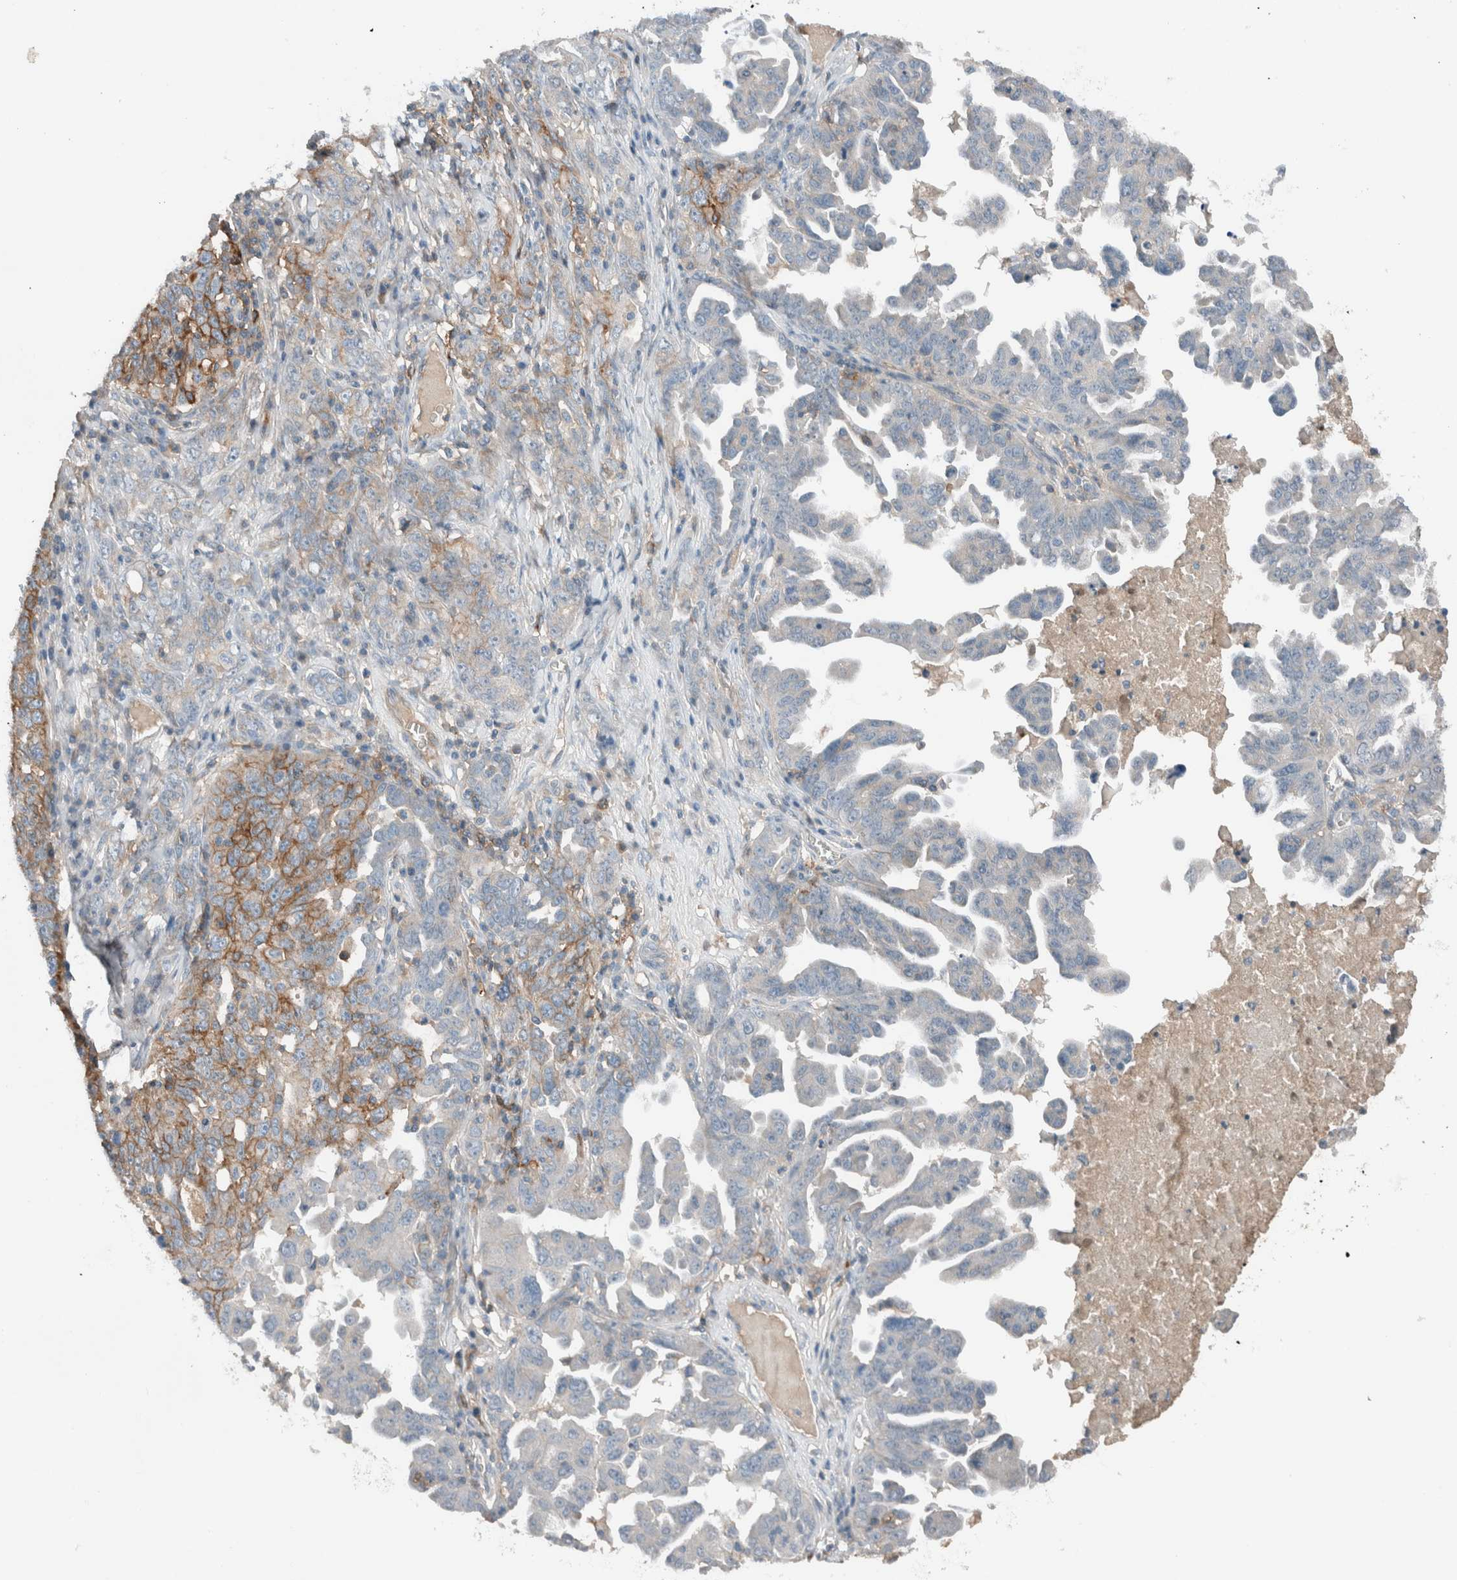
{"staining": {"intensity": "negative", "quantity": "none", "location": "none"}, "tissue": "ovarian cancer", "cell_type": "Tumor cells", "image_type": "cancer", "snomed": [{"axis": "morphology", "description": "Carcinoma, endometroid"}, {"axis": "topography", "description": "Ovary"}], "caption": "Tumor cells show no significant protein positivity in endometroid carcinoma (ovarian).", "gene": "UGCG", "patient": {"sex": "female", "age": 62}}